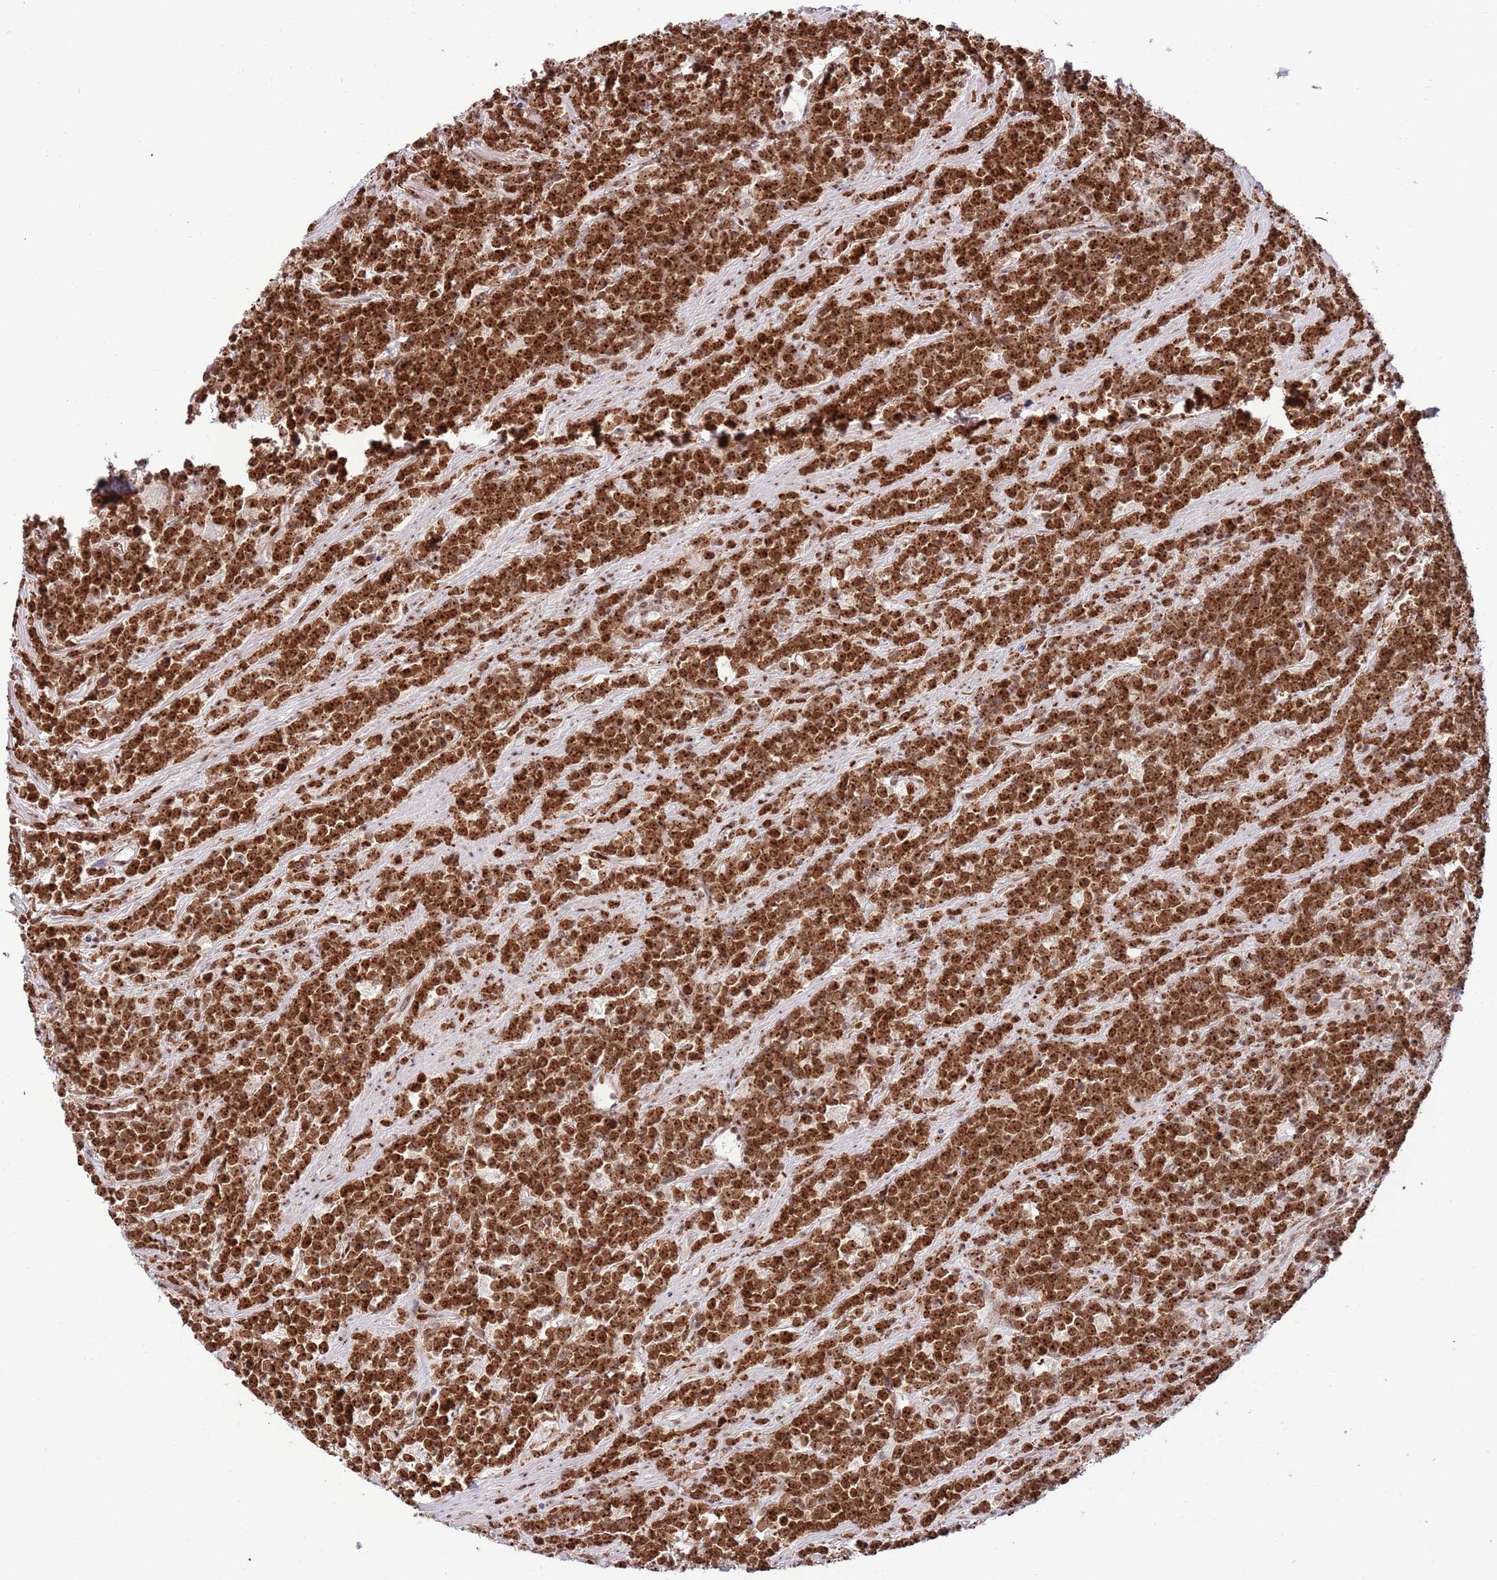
{"staining": {"intensity": "strong", "quantity": ">75%", "location": "nuclear"}, "tissue": "lymphoma", "cell_type": "Tumor cells", "image_type": "cancer", "snomed": [{"axis": "morphology", "description": "Malignant lymphoma, non-Hodgkin's type, High grade"}, {"axis": "topography", "description": "Small intestine"}, {"axis": "topography", "description": "Colon"}], "caption": "Immunohistochemical staining of malignant lymphoma, non-Hodgkin's type (high-grade) shows strong nuclear protein positivity in approximately >75% of tumor cells.", "gene": "RIF1", "patient": {"sex": "male", "age": 8}}